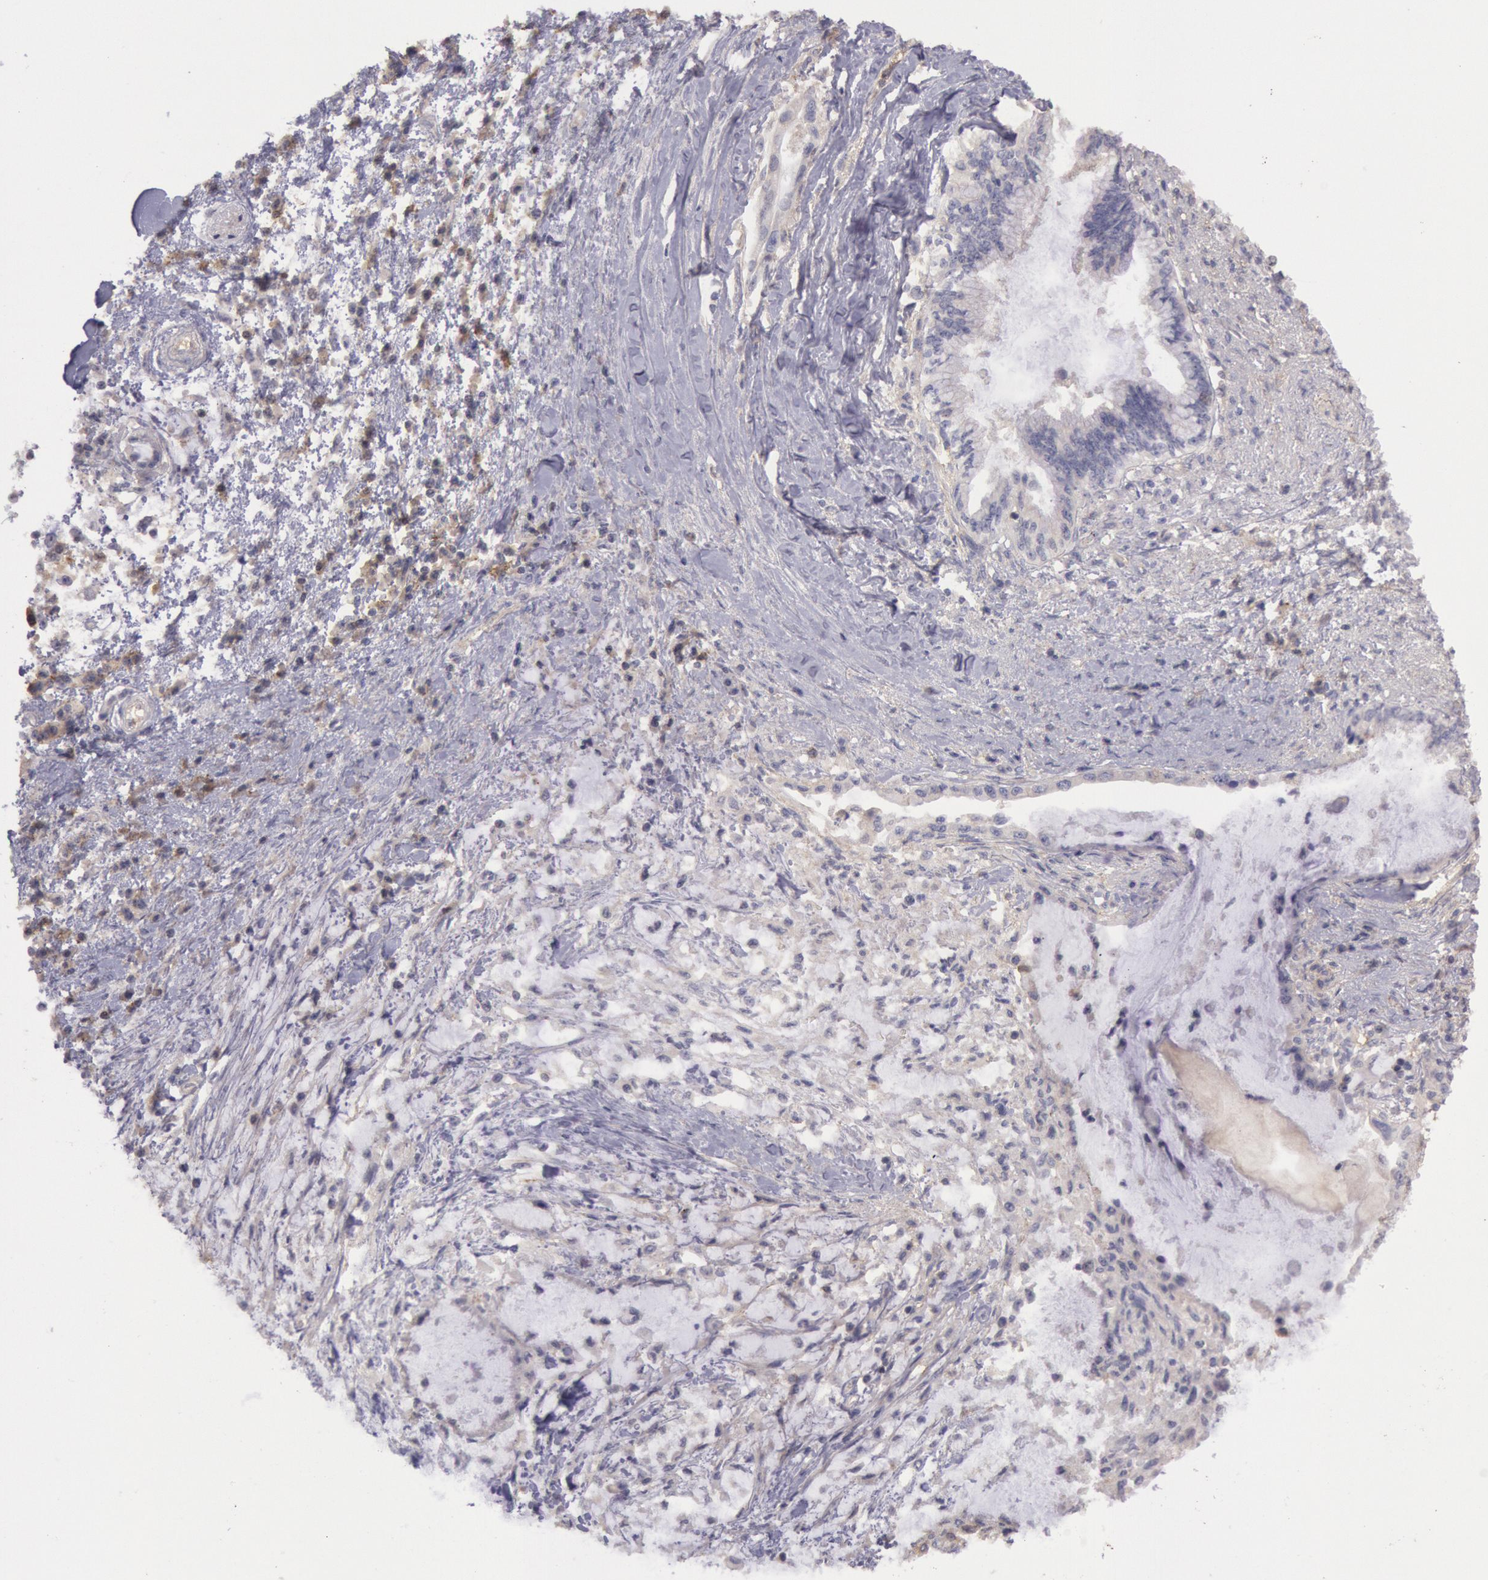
{"staining": {"intensity": "weak", "quantity": "<25%", "location": "cytoplasmic/membranous"}, "tissue": "pancreatic cancer", "cell_type": "Tumor cells", "image_type": "cancer", "snomed": [{"axis": "morphology", "description": "Adenocarcinoma, NOS"}, {"axis": "topography", "description": "Pancreas"}], "caption": "Tumor cells are negative for protein expression in human adenocarcinoma (pancreatic).", "gene": "TRIB2", "patient": {"sex": "female", "age": 64}}